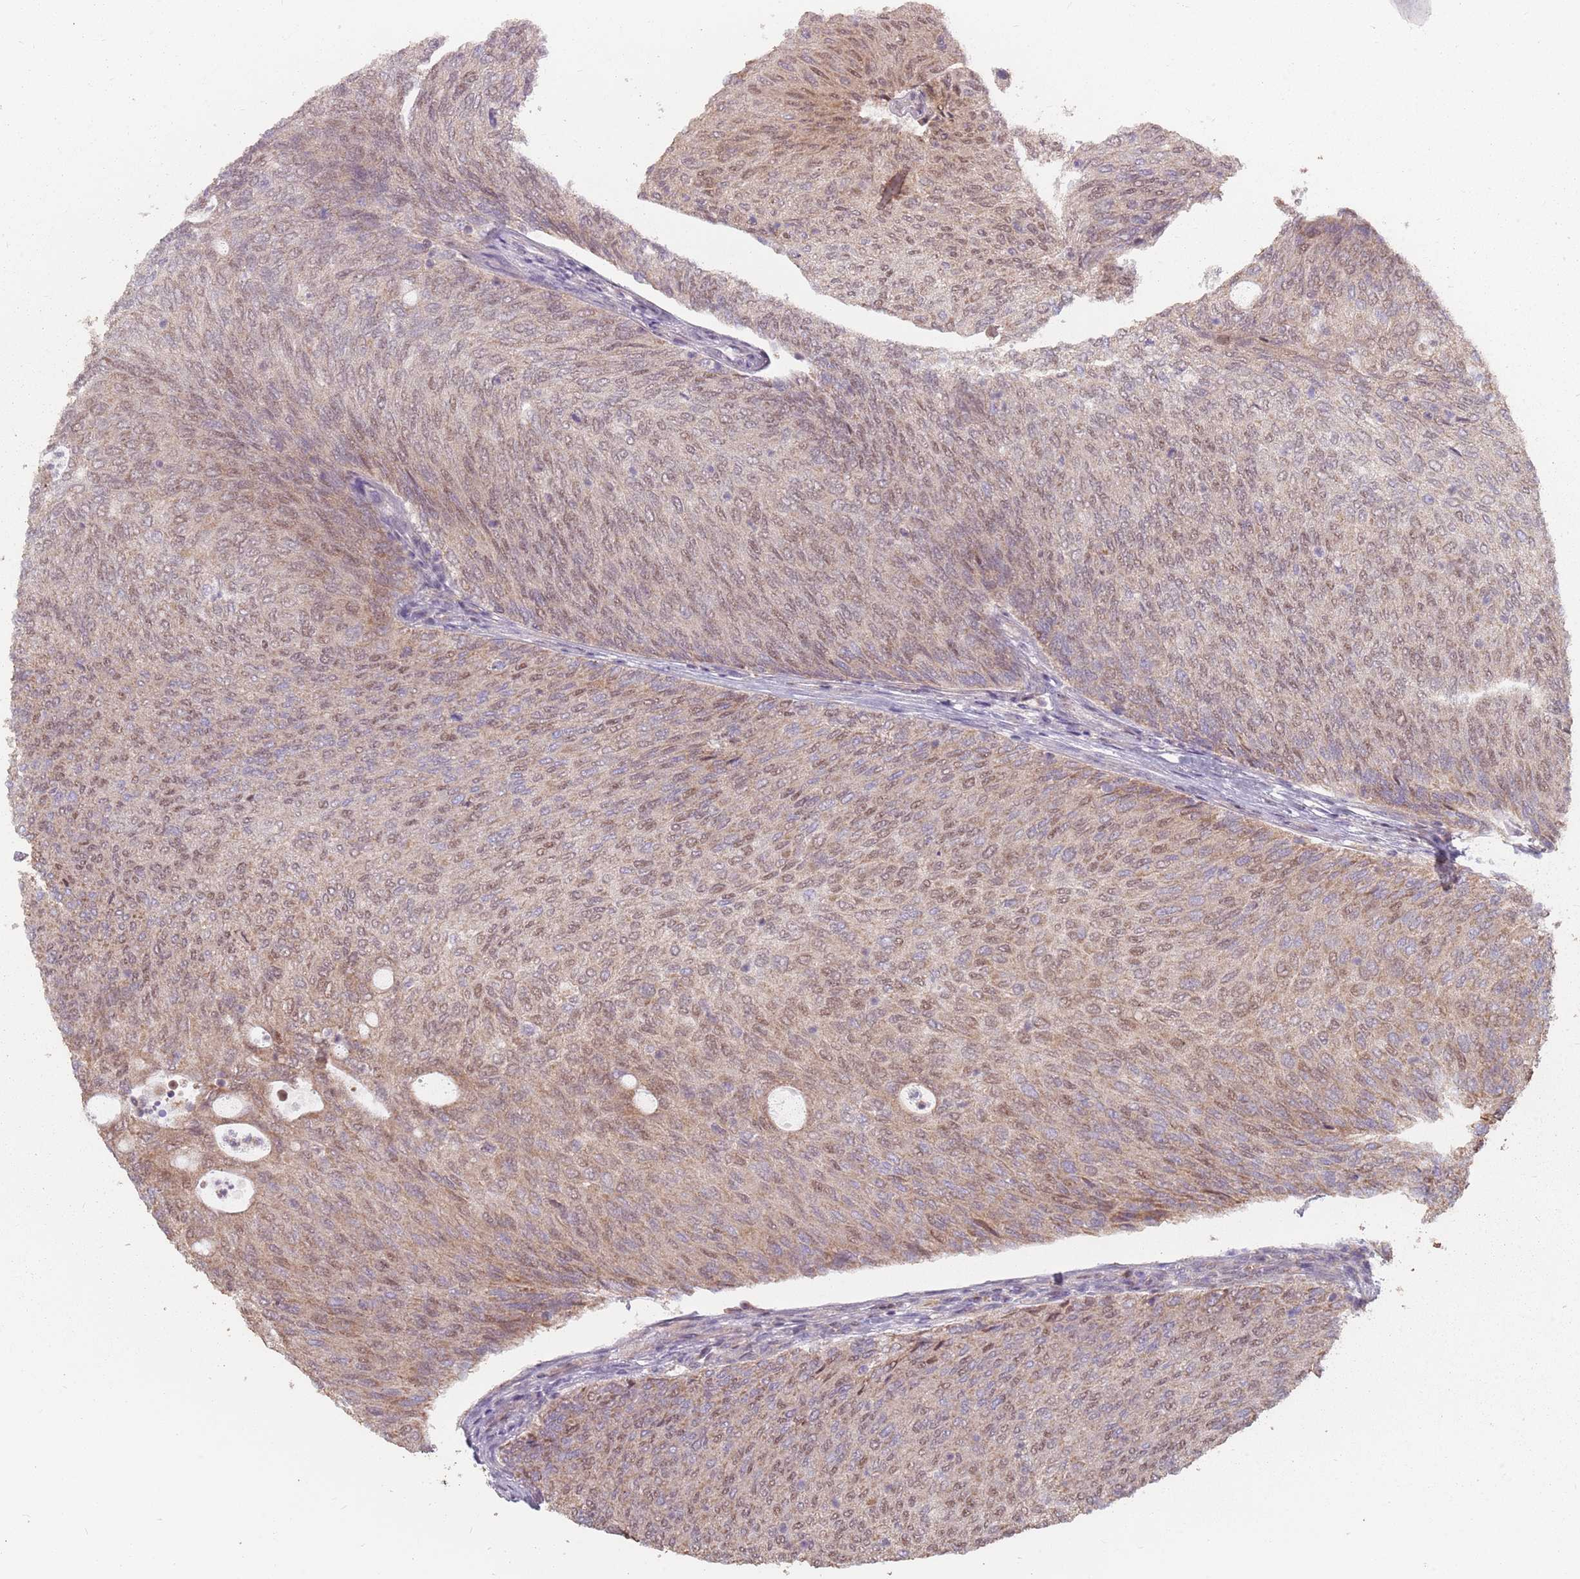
{"staining": {"intensity": "moderate", "quantity": ">75%", "location": "nuclear"}, "tissue": "urothelial cancer", "cell_type": "Tumor cells", "image_type": "cancer", "snomed": [{"axis": "morphology", "description": "Urothelial carcinoma, Low grade"}, {"axis": "topography", "description": "Urinary bladder"}], "caption": "This photomicrograph displays low-grade urothelial carcinoma stained with immunohistochemistry to label a protein in brown. The nuclear of tumor cells show moderate positivity for the protein. Nuclei are counter-stained blue.", "gene": "VPS52", "patient": {"sex": "female", "age": 79}}